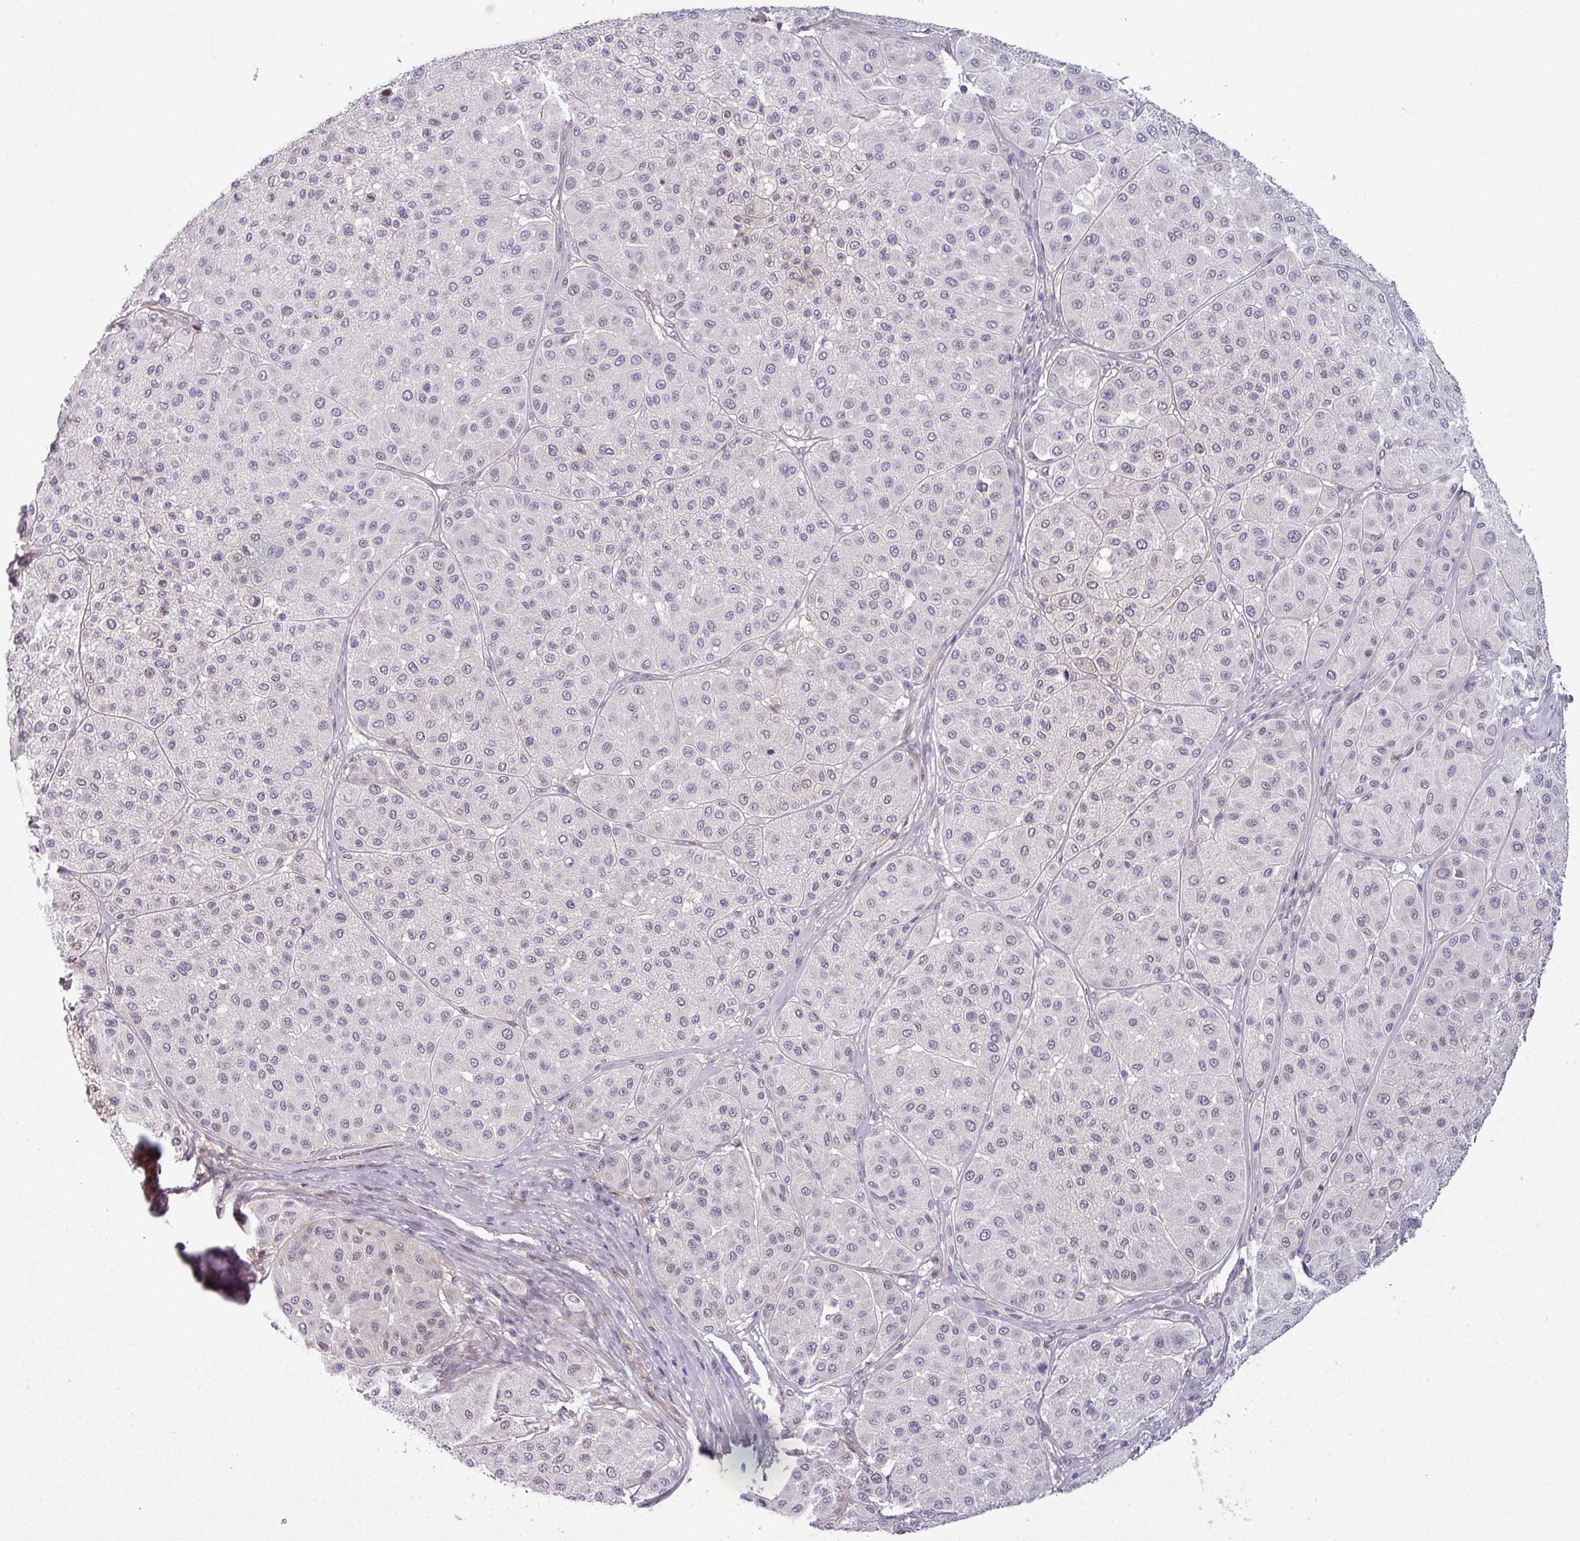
{"staining": {"intensity": "negative", "quantity": "none", "location": "none"}, "tissue": "melanoma", "cell_type": "Tumor cells", "image_type": "cancer", "snomed": [{"axis": "morphology", "description": "Malignant melanoma, Metastatic site"}, {"axis": "topography", "description": "Smooth muscle"}], "caption": "DAB immunohistochemical staining of human melanoma exhibits no significant positivity in tumor cells.", "gene": "PRAMEF12", "patient": {"sex": "male", "age": 41}}